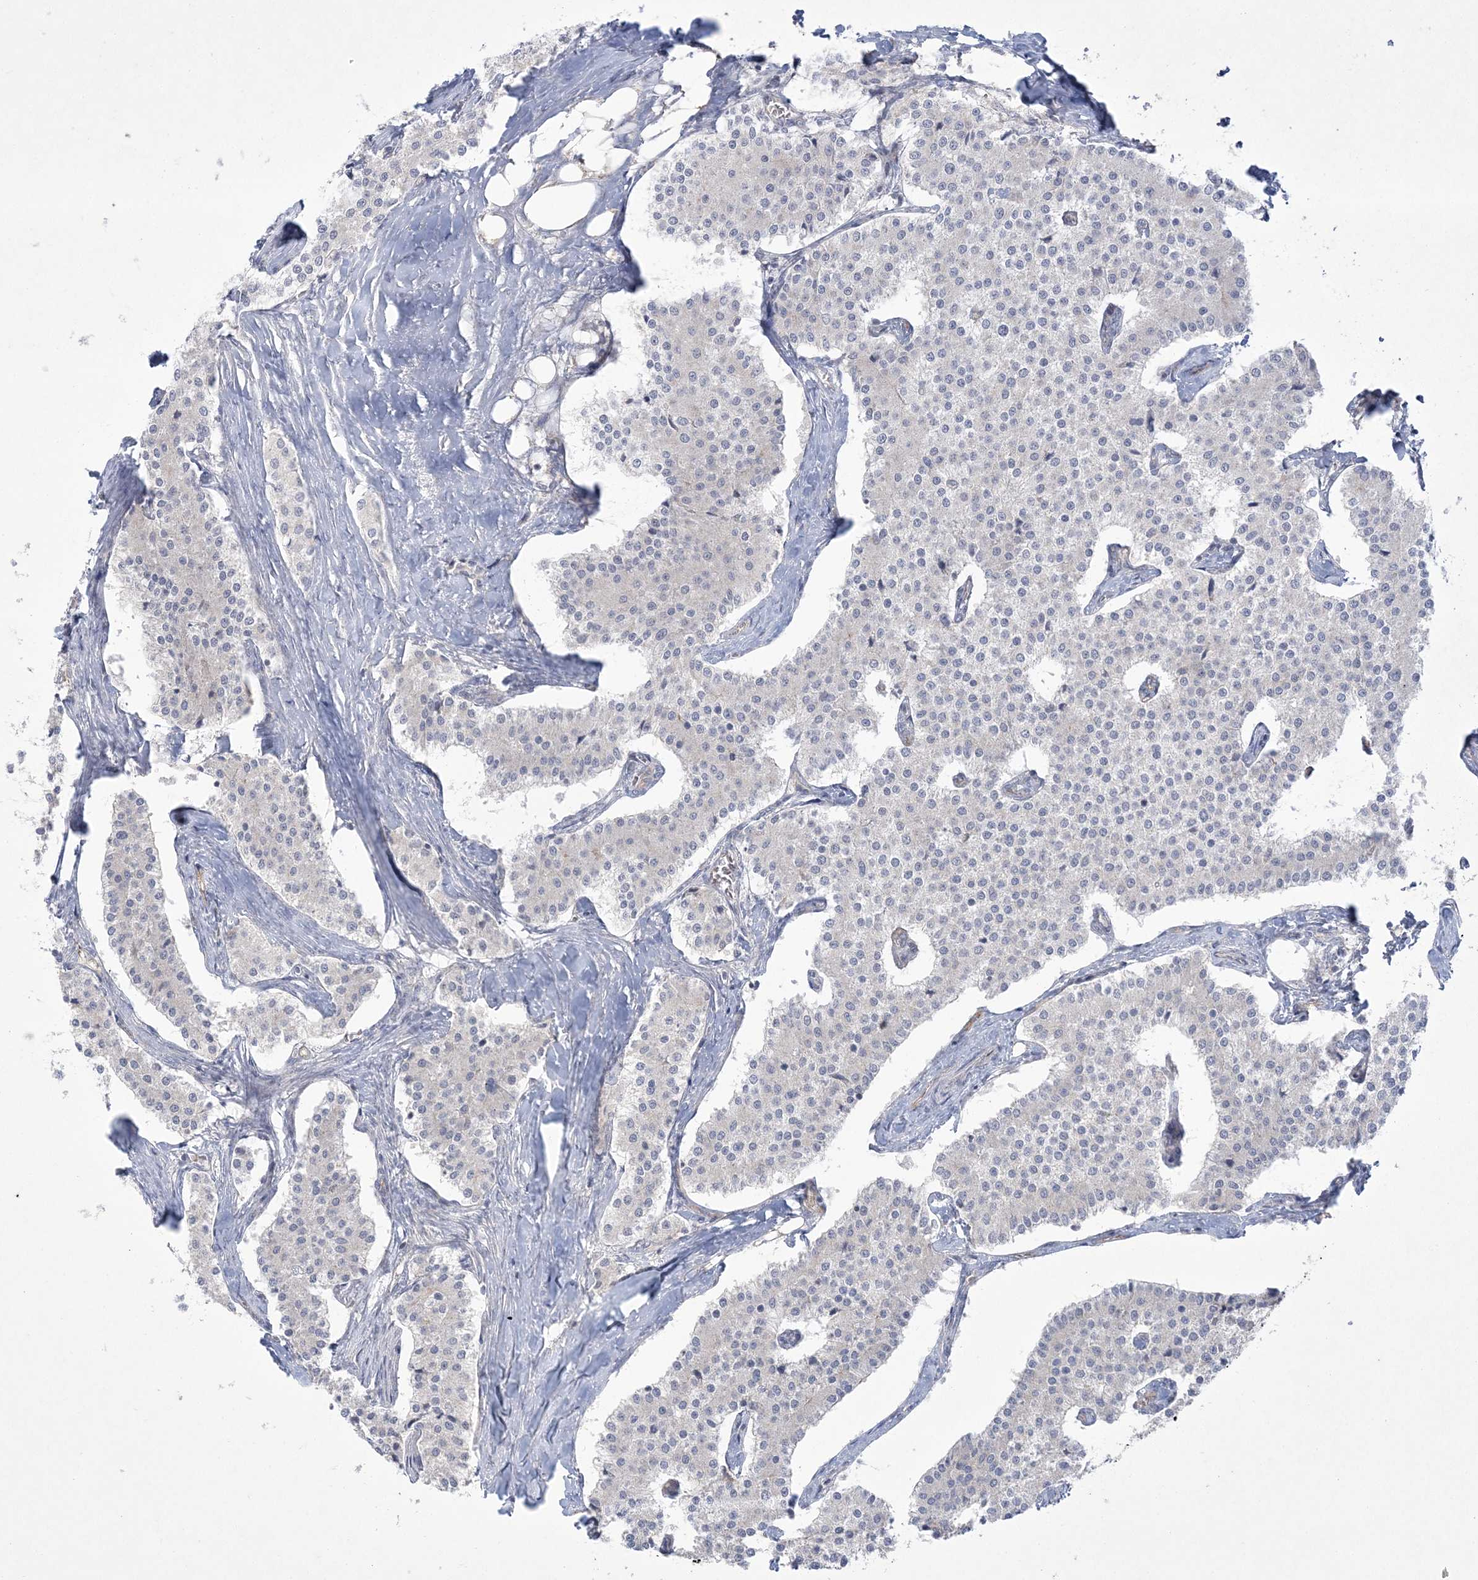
{"staining": {"intensity": "negative", "quantity": "none", "location": "none"}, "tissue": "carcinoid", "cell_type": "Tumor cells", "image_type": "cancer", "snomed": [{"axis": "morphology", "description": "Carcinoid, malignant, NOS"}, {"axis": "topography", "description": "Colon"}], "caption": "Carcinoid was stained to show a protein in brown. There is no significant staining in tumor cells.", "gene": "ADAMTS12", "patient": {"sex": "female", "age": 52}}